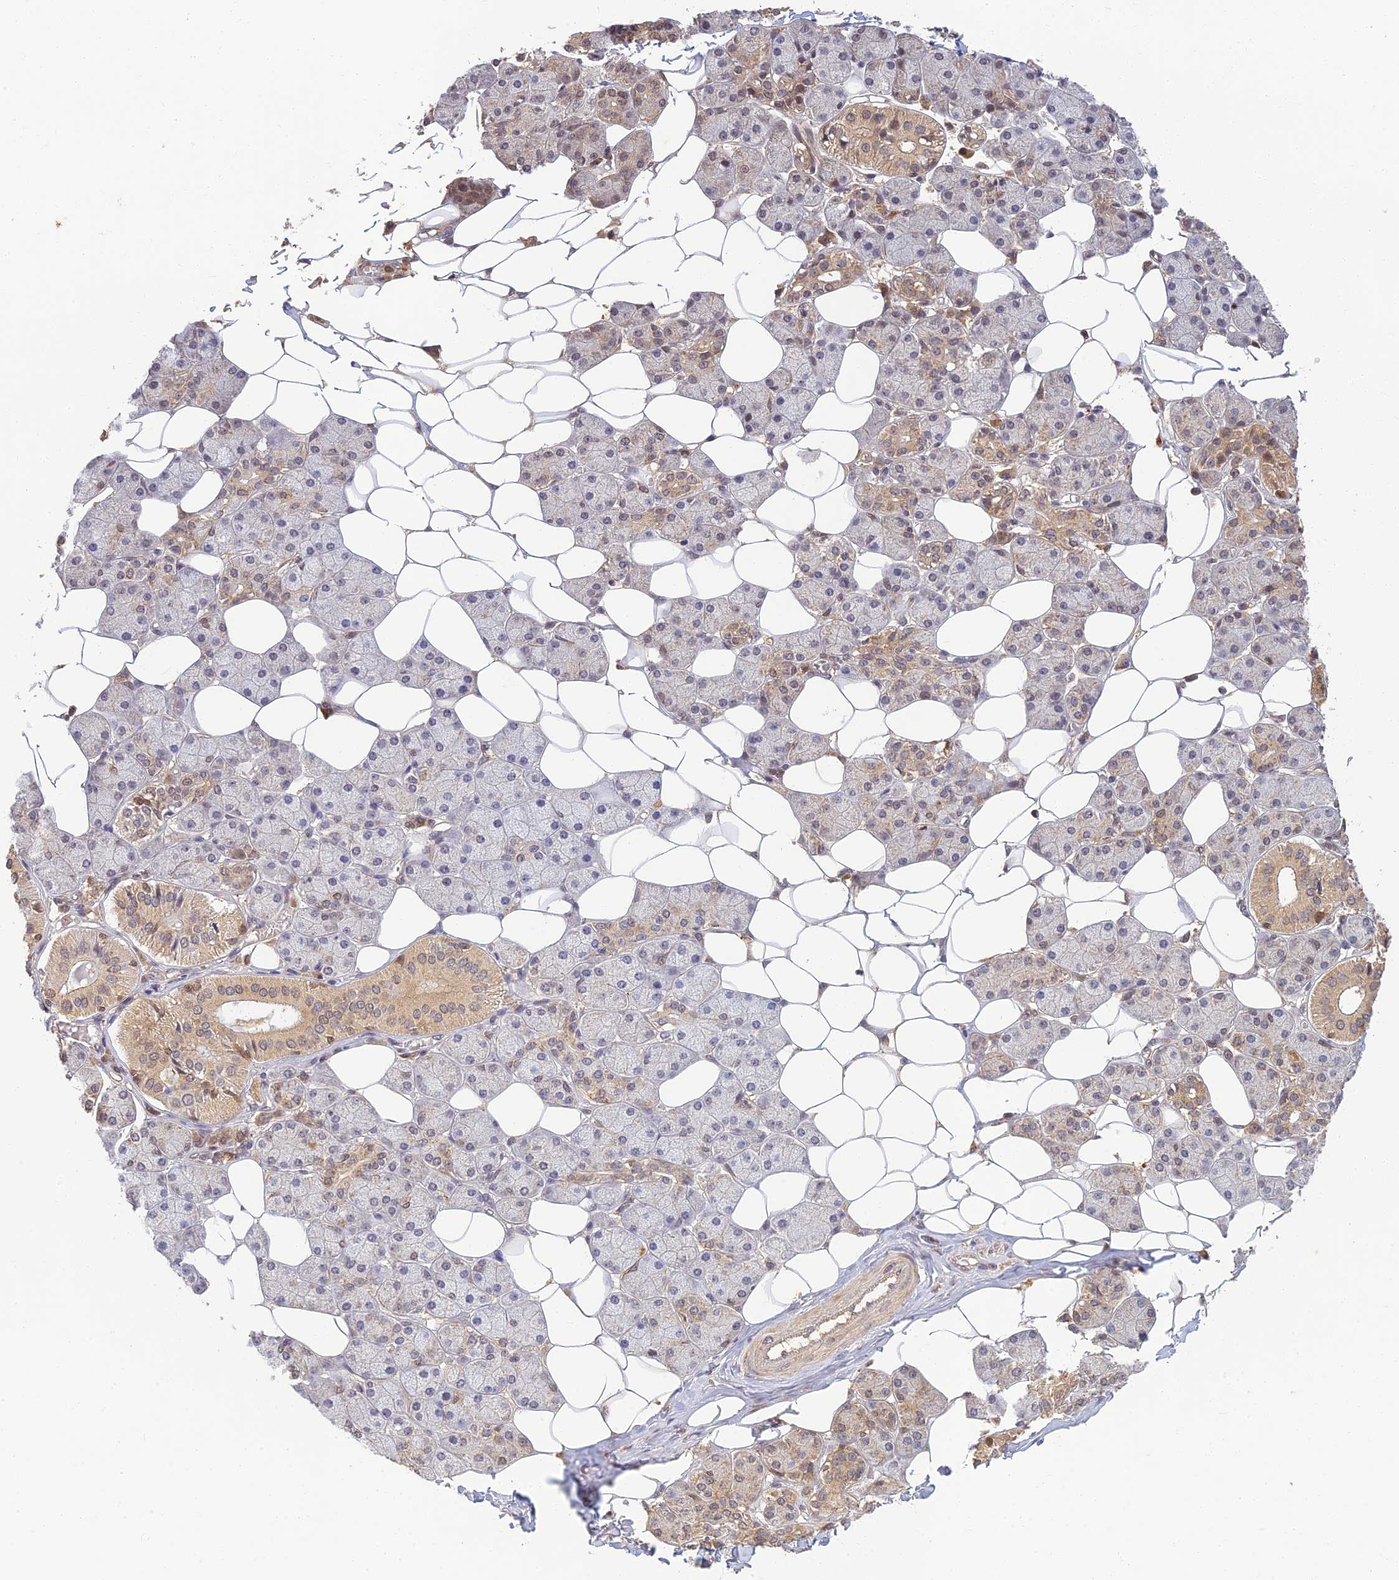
{"staining": {"intensity": "moderate", "quantity": "25%-75%", "location": "cytoplasmic/membranous"}, "tissue": "salivary gland", "cell_type": "Glandular cells", "image_type": "normal", "snomed": [{"axis": "morphology", "description": "Normal tissue, NOS"}, {"axis": "topography", "description": "Salivary gland"}], "caption": "Immunohistochemistry (IHC) (DAB (3,3'-diaminobenzidine)) staining of unremarkable salivary gland displays moderate cytoplasmic/membranous protein positivity in about 25%-75% of glandular cells.", "gene": "RGL3", "patient": {"sex": "female", "age": 33}}